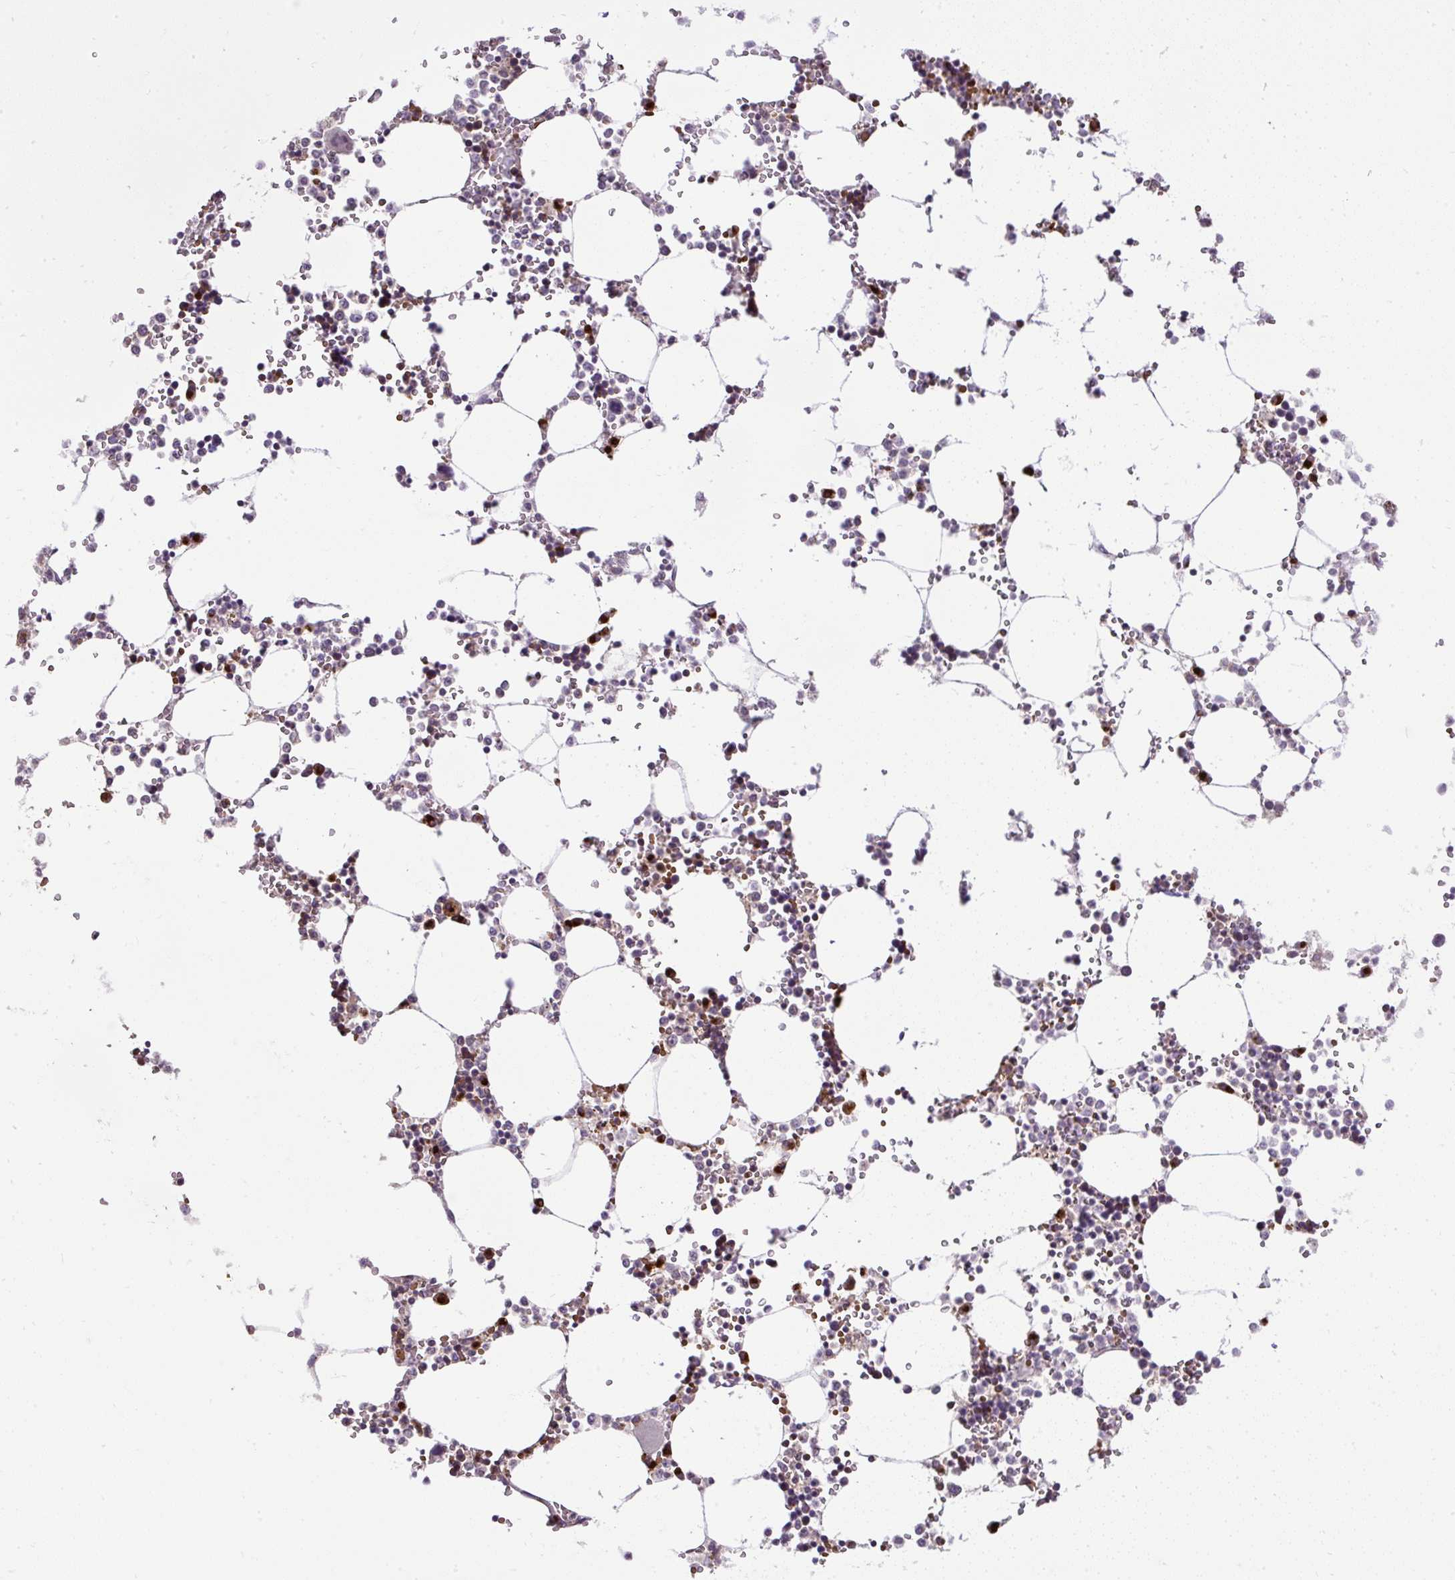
{"staining": {"intensity": "moderate", "quantity": "<25%", "location": "cytoplasmic/membranous"}, "tissue": "bone marrow", "cell_type": "Hematopoietic cells", "image_type": "normal", "snomed": [{"axis": "morphology", "description": "Normal tissue, NOS"}, {"axis": "topography", "description": "Bone marrow"}], "caption": "Immunohistochemistry of normal human bone marrow displays low levels of moderate cytoplasmic/membranous expression in about <25% of hematopoietic cells. (DAB (3,3'-diaminobenzidine) = brown stain, brightfield microscopy at high magnification).", "gene": "SMC4", "patient": {"sex": "male", "age": 64}}